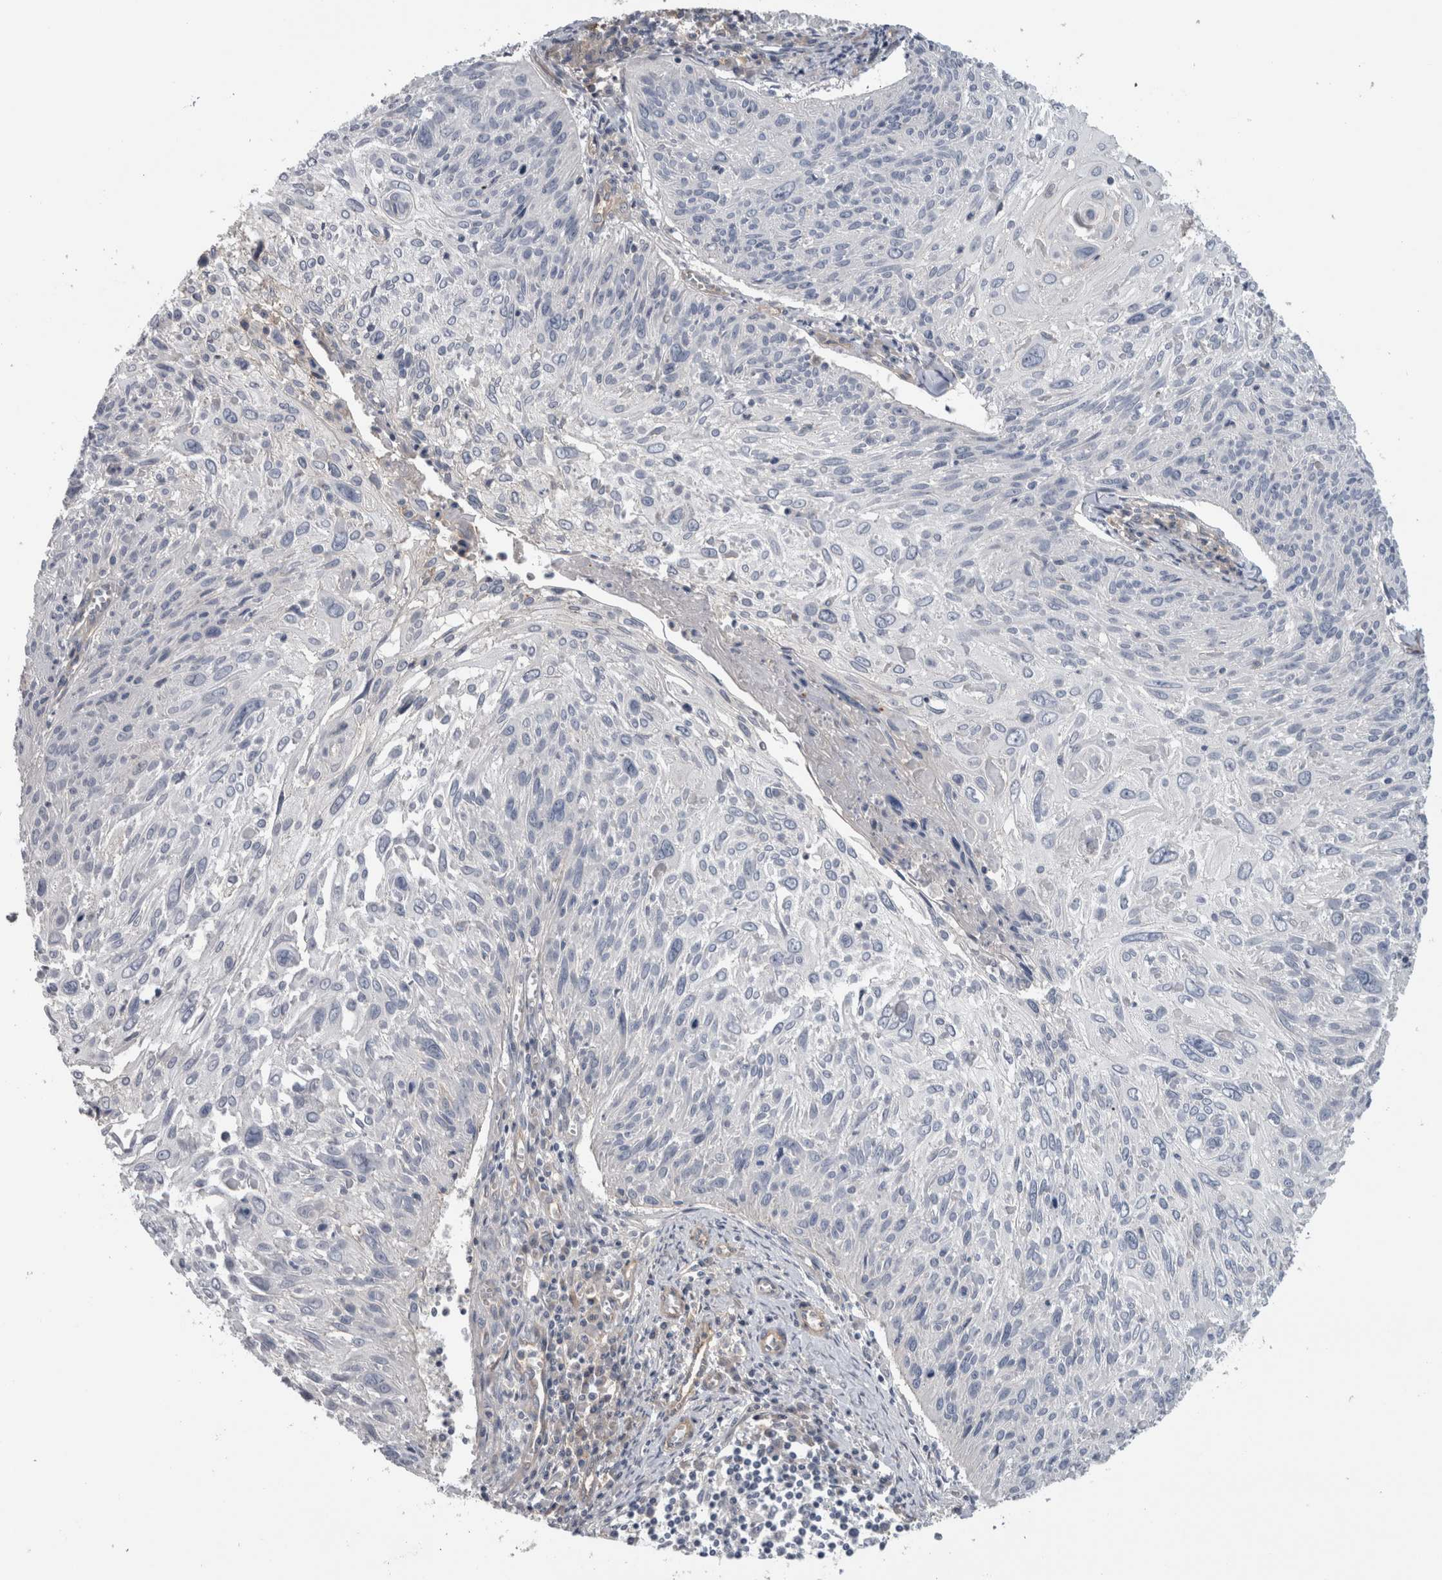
{"staining": {"intensity": "negative", "quantity": "none", "location": "none"}, "tissue": "cervical cancer", "cell_type": "Tumor cells", "image_type": "cancer", "snomed": [{"axis": "morphology", "description": "Squamous cell carcinoma, NOS"}, {"axis": "topography", "description": "Cervix"}], "caption": "Tumor cells are negative for protein expression in human squamous cell carcinoma (cervical).", "gene": "CD59", "patient": {"sex": "female", "age": 51}}